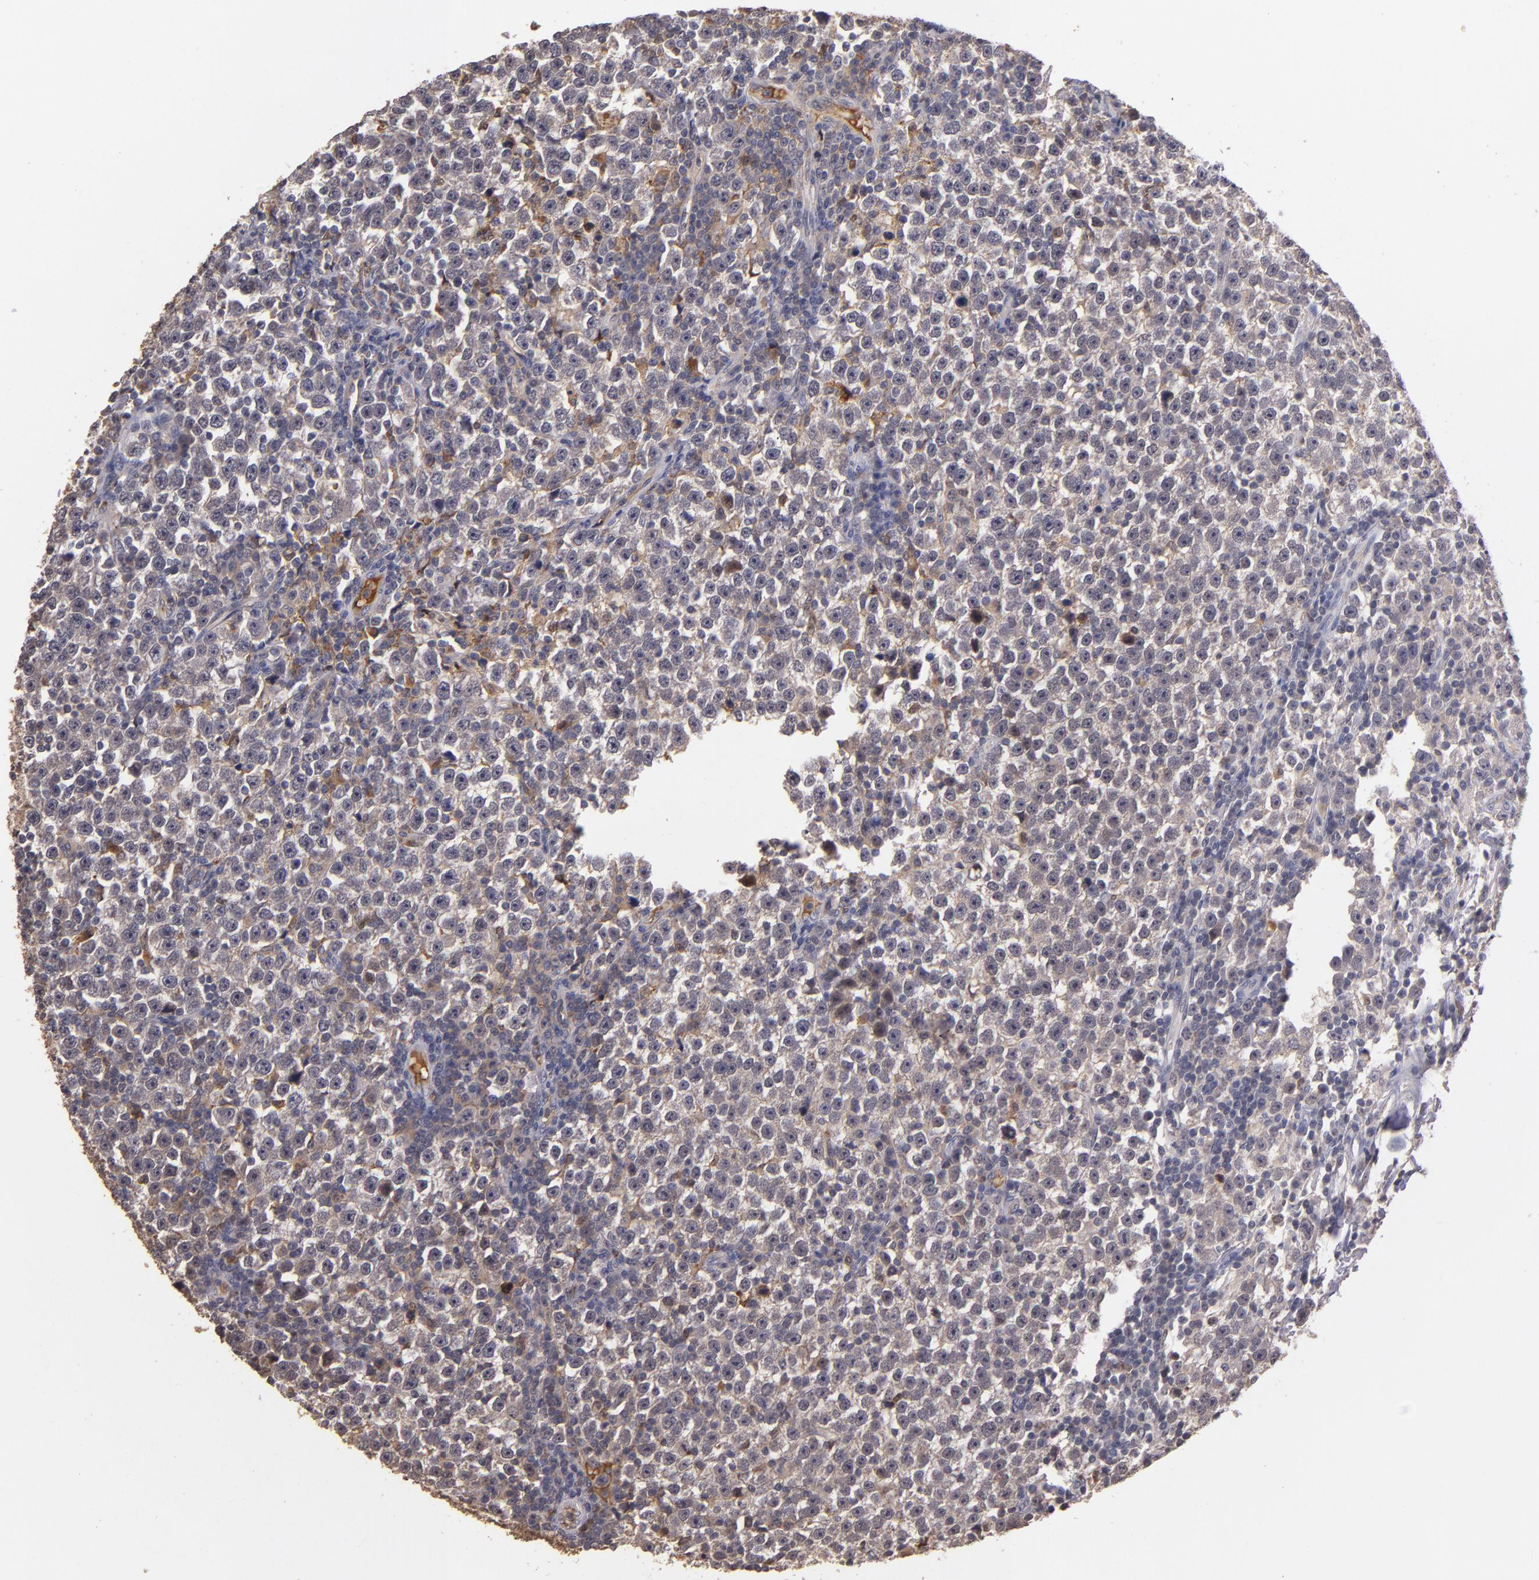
{"staining": {"intensity": "moderate", "quantity": "25%-75%", "location": "cytoplasmic/membranous"}, "tissue": "testis cancer", "cell_type": "Tumor cells", "image_type": "cancer", "snomed": [{"axis": "morphology", "description": "Seminoma, NOS"}, {"axis": "topography", "description": "Testis"}], "caption": "Protein staining of seminoma (testis) tissue exhibits moderate cytoplasmic/membranous positivity in about 25%-75% of tumor cells.", "gene": "PTS", "patient": {"sex": "male", "age": 43}}